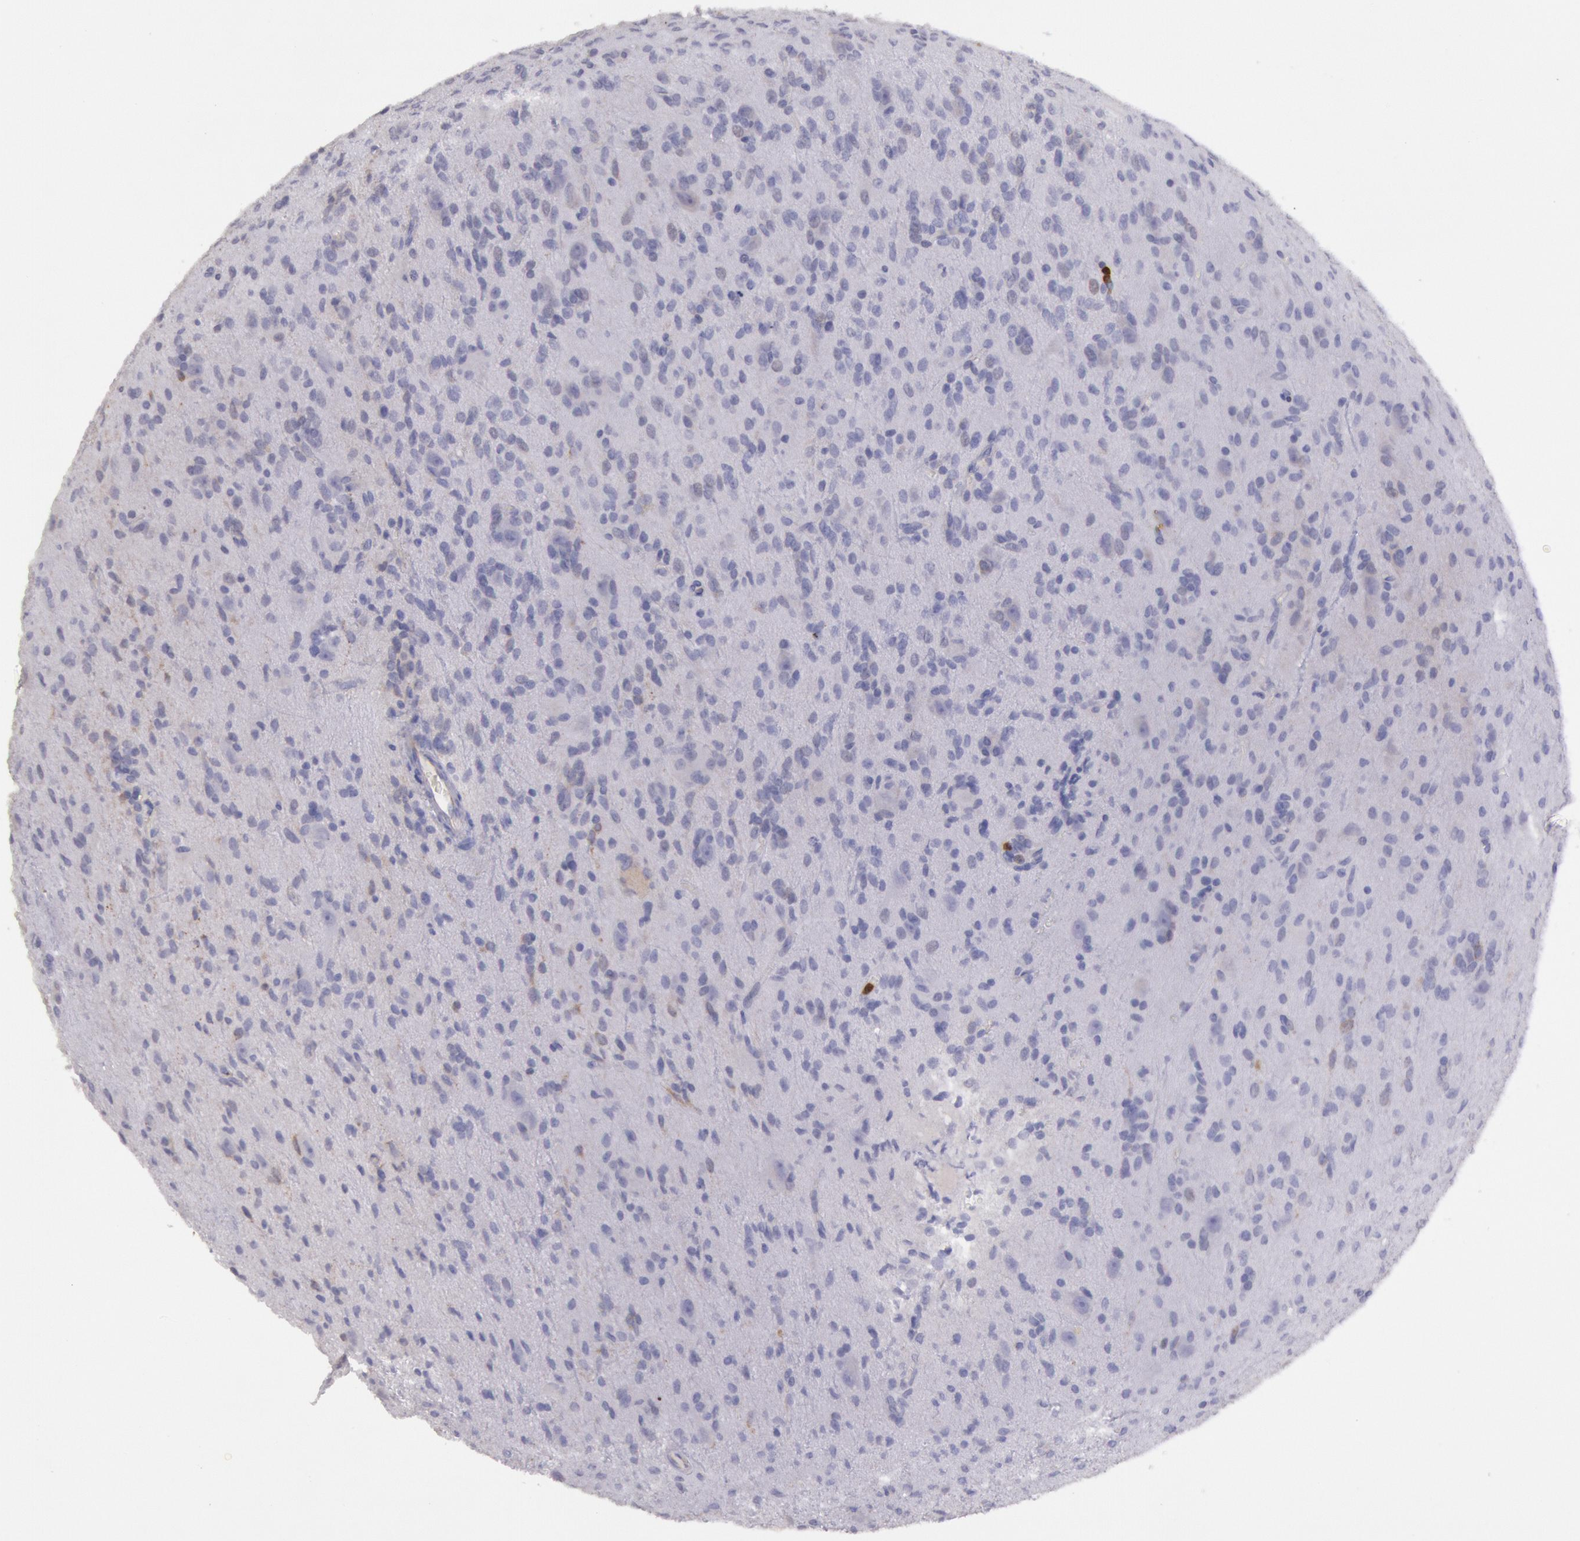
{"staining": {"intensity": "negative", "quantity": "none", "location": "none"}, "tissue": "glioma", "cell_type": "Tumor cells", "image_type": "cancer", "snomed": [{"axis": "morphology", "description": "Glioma, malignant, Low grade"}, {"axis": "topography", "description": "Brain"}], "caption": "Protein analysis of glioma shows no significant positivity in tumor cells. Brightfield microscopy of IHC stained with DAB (brown) and hematoxylin (blue), captured at high magnification.", "gene": "RAB27A", "patient": {"sex": "female", "age": 15}}